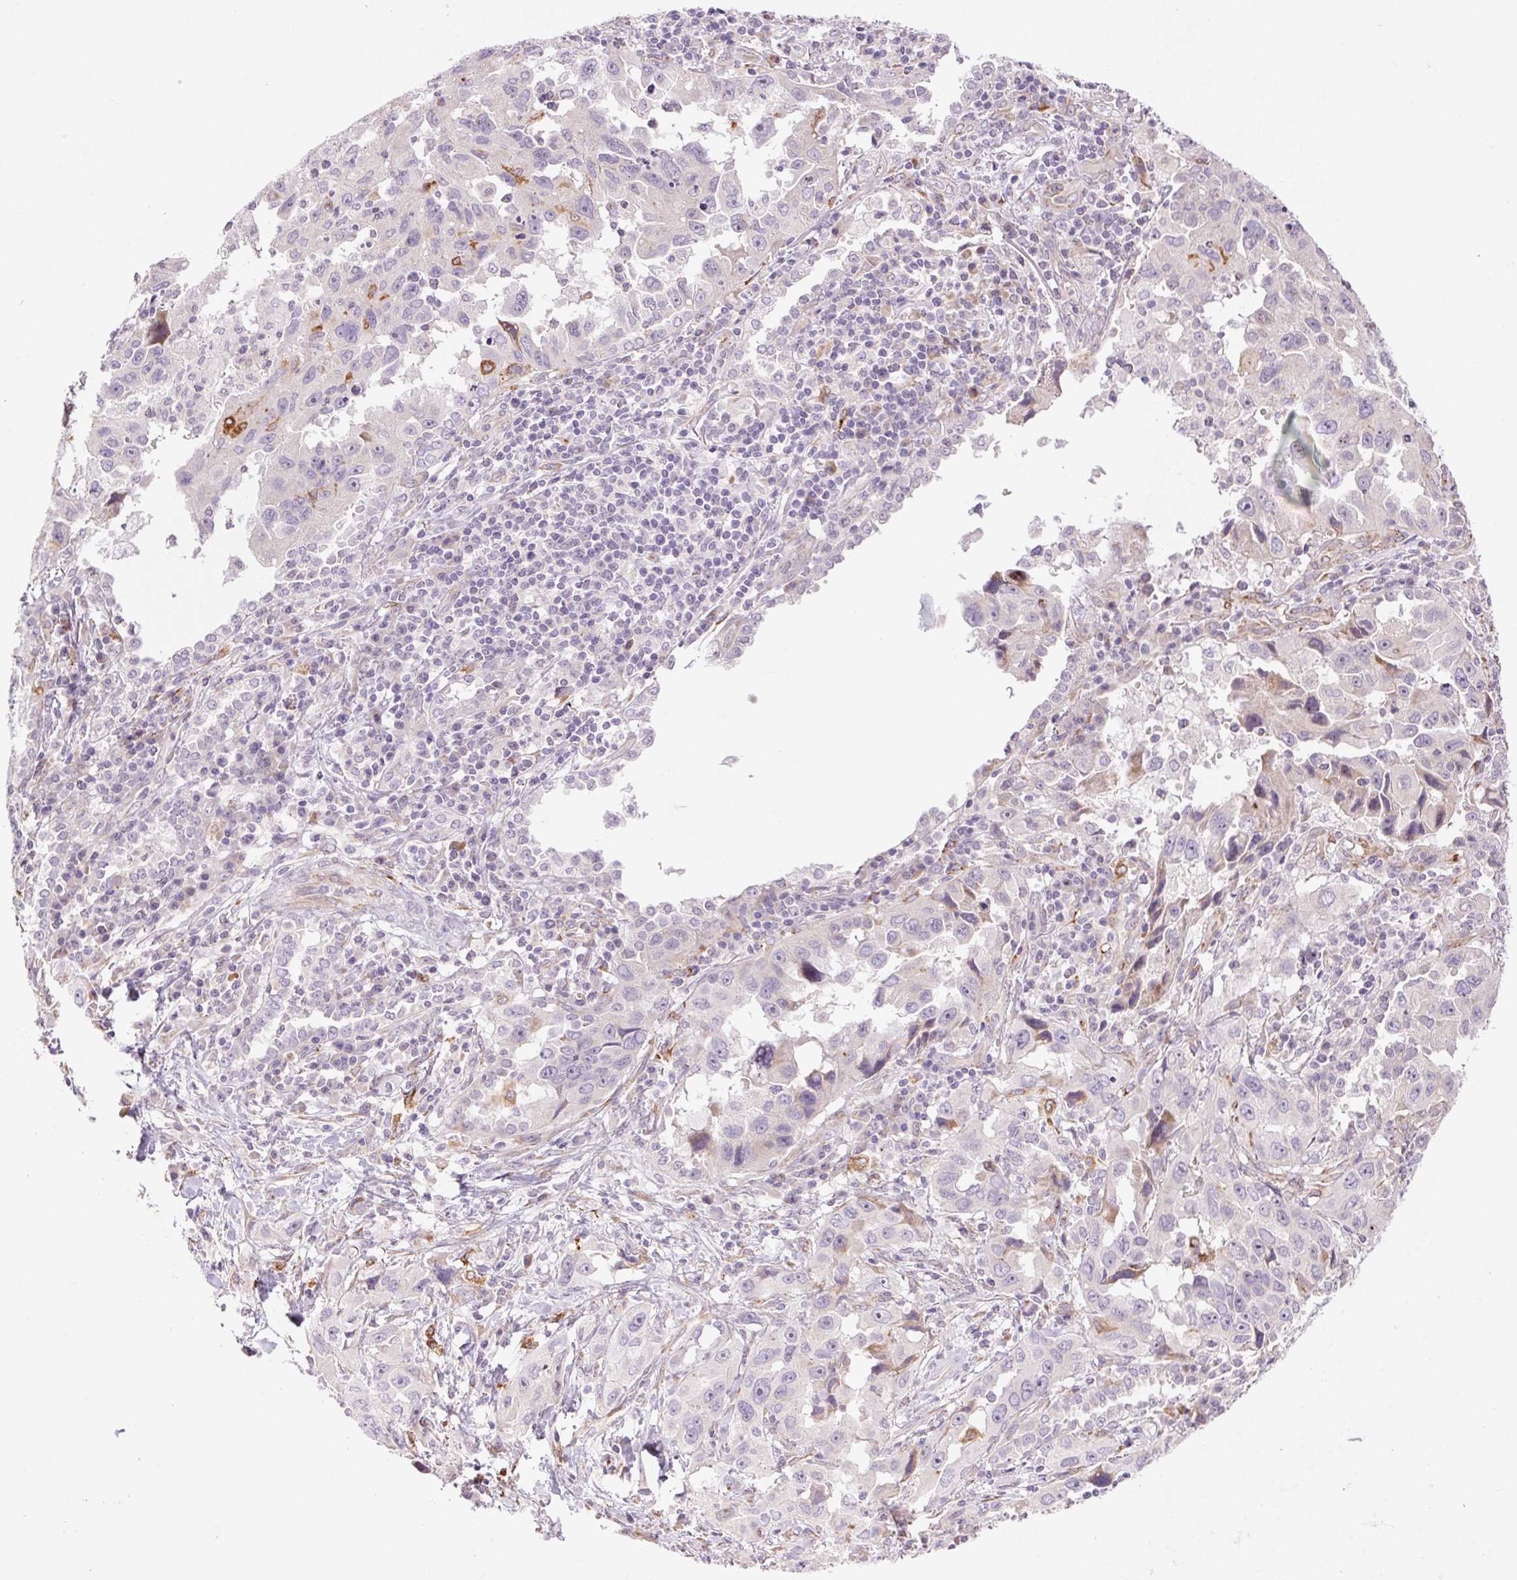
{"staining": {"intensity": "negative", "quantity": "none", "location": "none"}, "tissue": "lung cancer", "cell_type": "Tumor cells", "image_type": "cancer", "snomed": [{"axis": "morphology", "description": "Adenocarcinoma, NOS"}, {"axis": "topography", "description": "Lung"}], "caption": "IHC photomicrograph of lung adenocarcinoma stained for a protein (brown), which displays no positivity in tumor cells. (DAB (3,3'-diaminobenzidine) immunohistochemistry (IHC), high magnification).", "gene": "METTL17", "patient": {"sex": "female", "age": 73}}